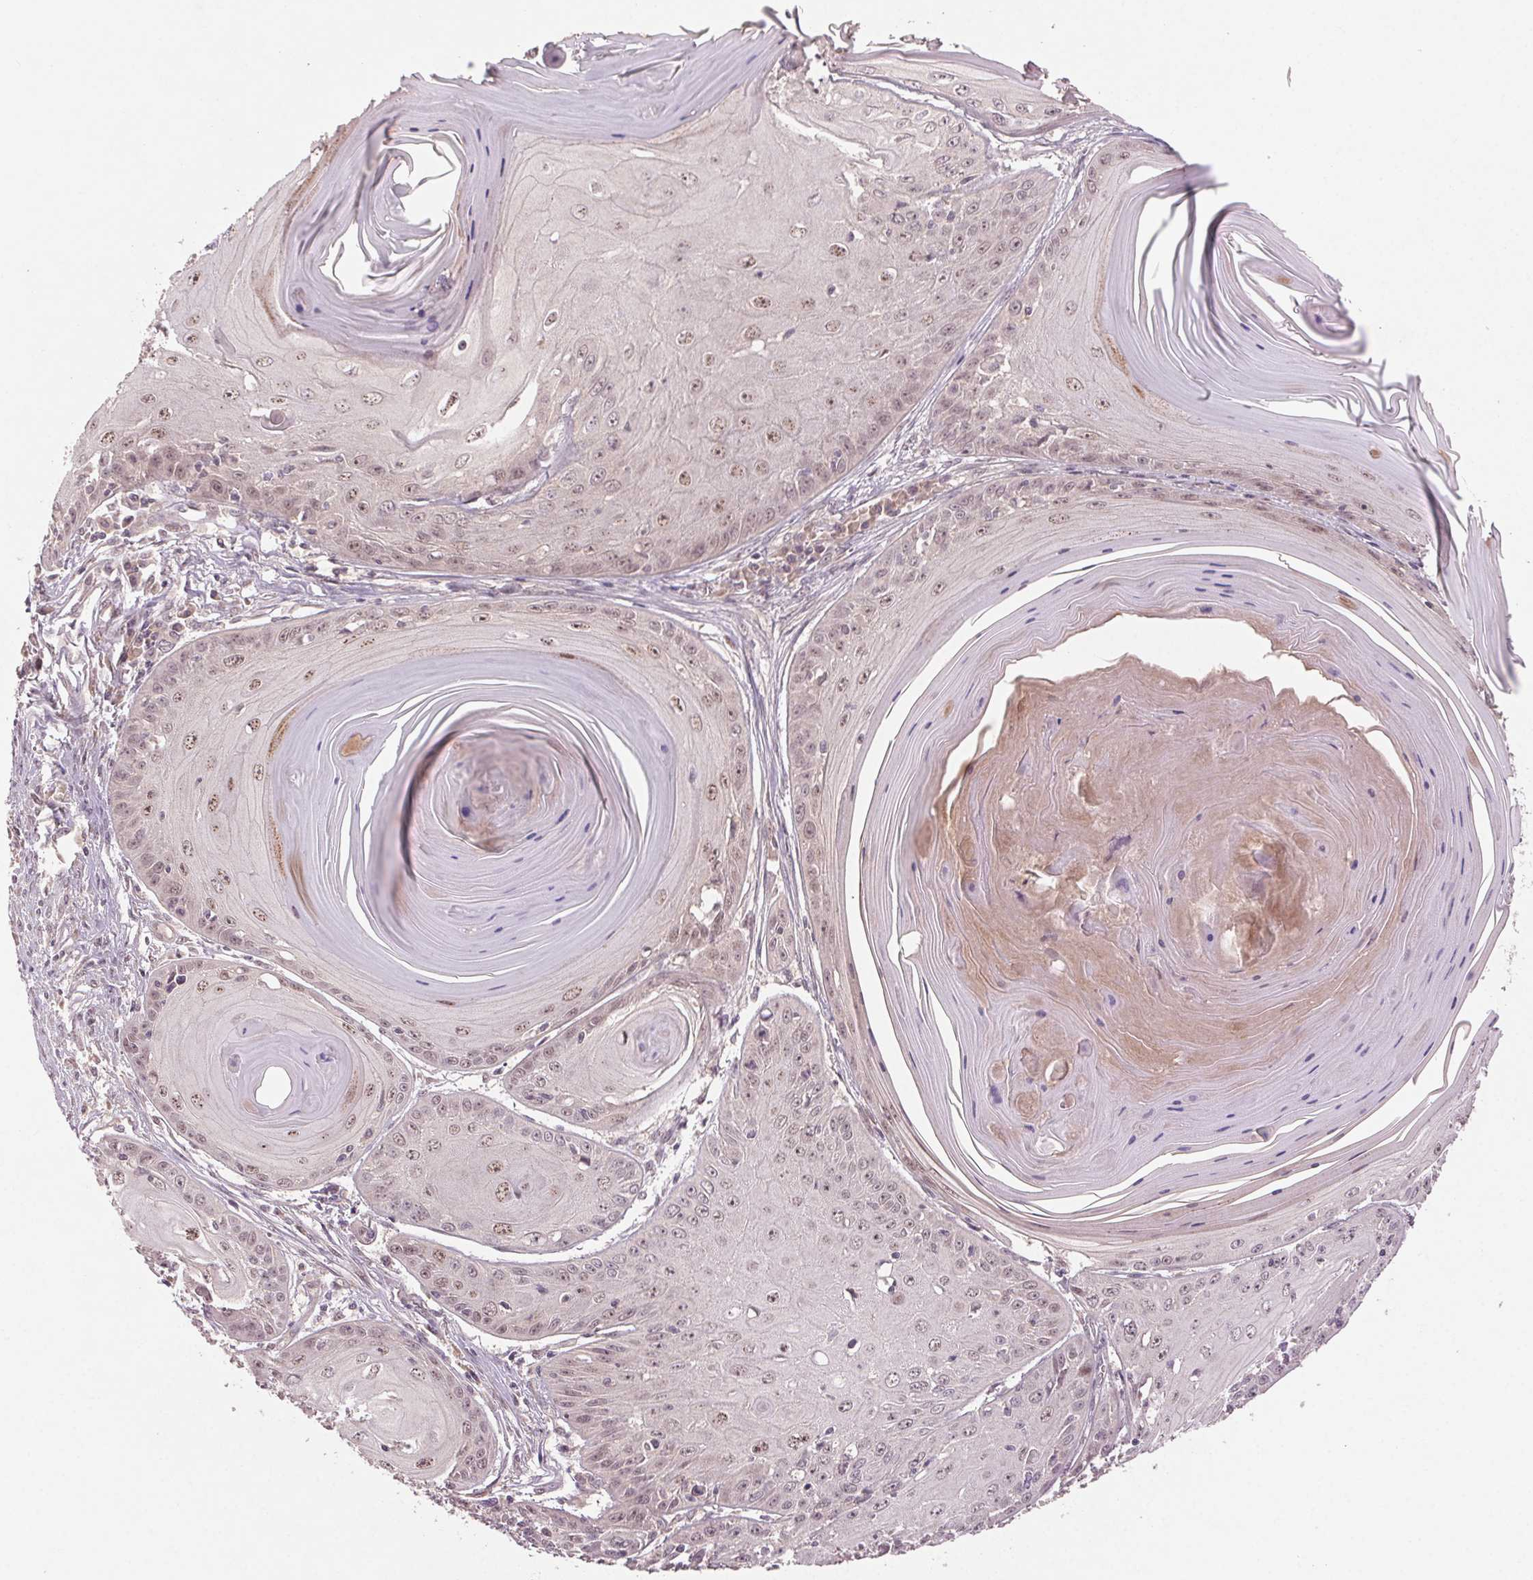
{"staining": {"intensity": "weak", "quantity": "25%-75%", "location": "nuclear"}, "tissue": "skin cancer", "cell_type": "Tumor cells", "image_type": "cancer", "snomed": [{"axis": "morphology", "description": "Squamous cell carcinoma, NOS"}, {"axis": "topography", "description": "Skin"}, {"axis": "topography", "description": "Vulva"}], "caption": "Protein staining shows weak nuclear positivity in about 25%-75% of tumor cells in squamous cell carcinoma (skin).", "gene": "SMLR1", "patient": {"sex": "female", "age": 85}}